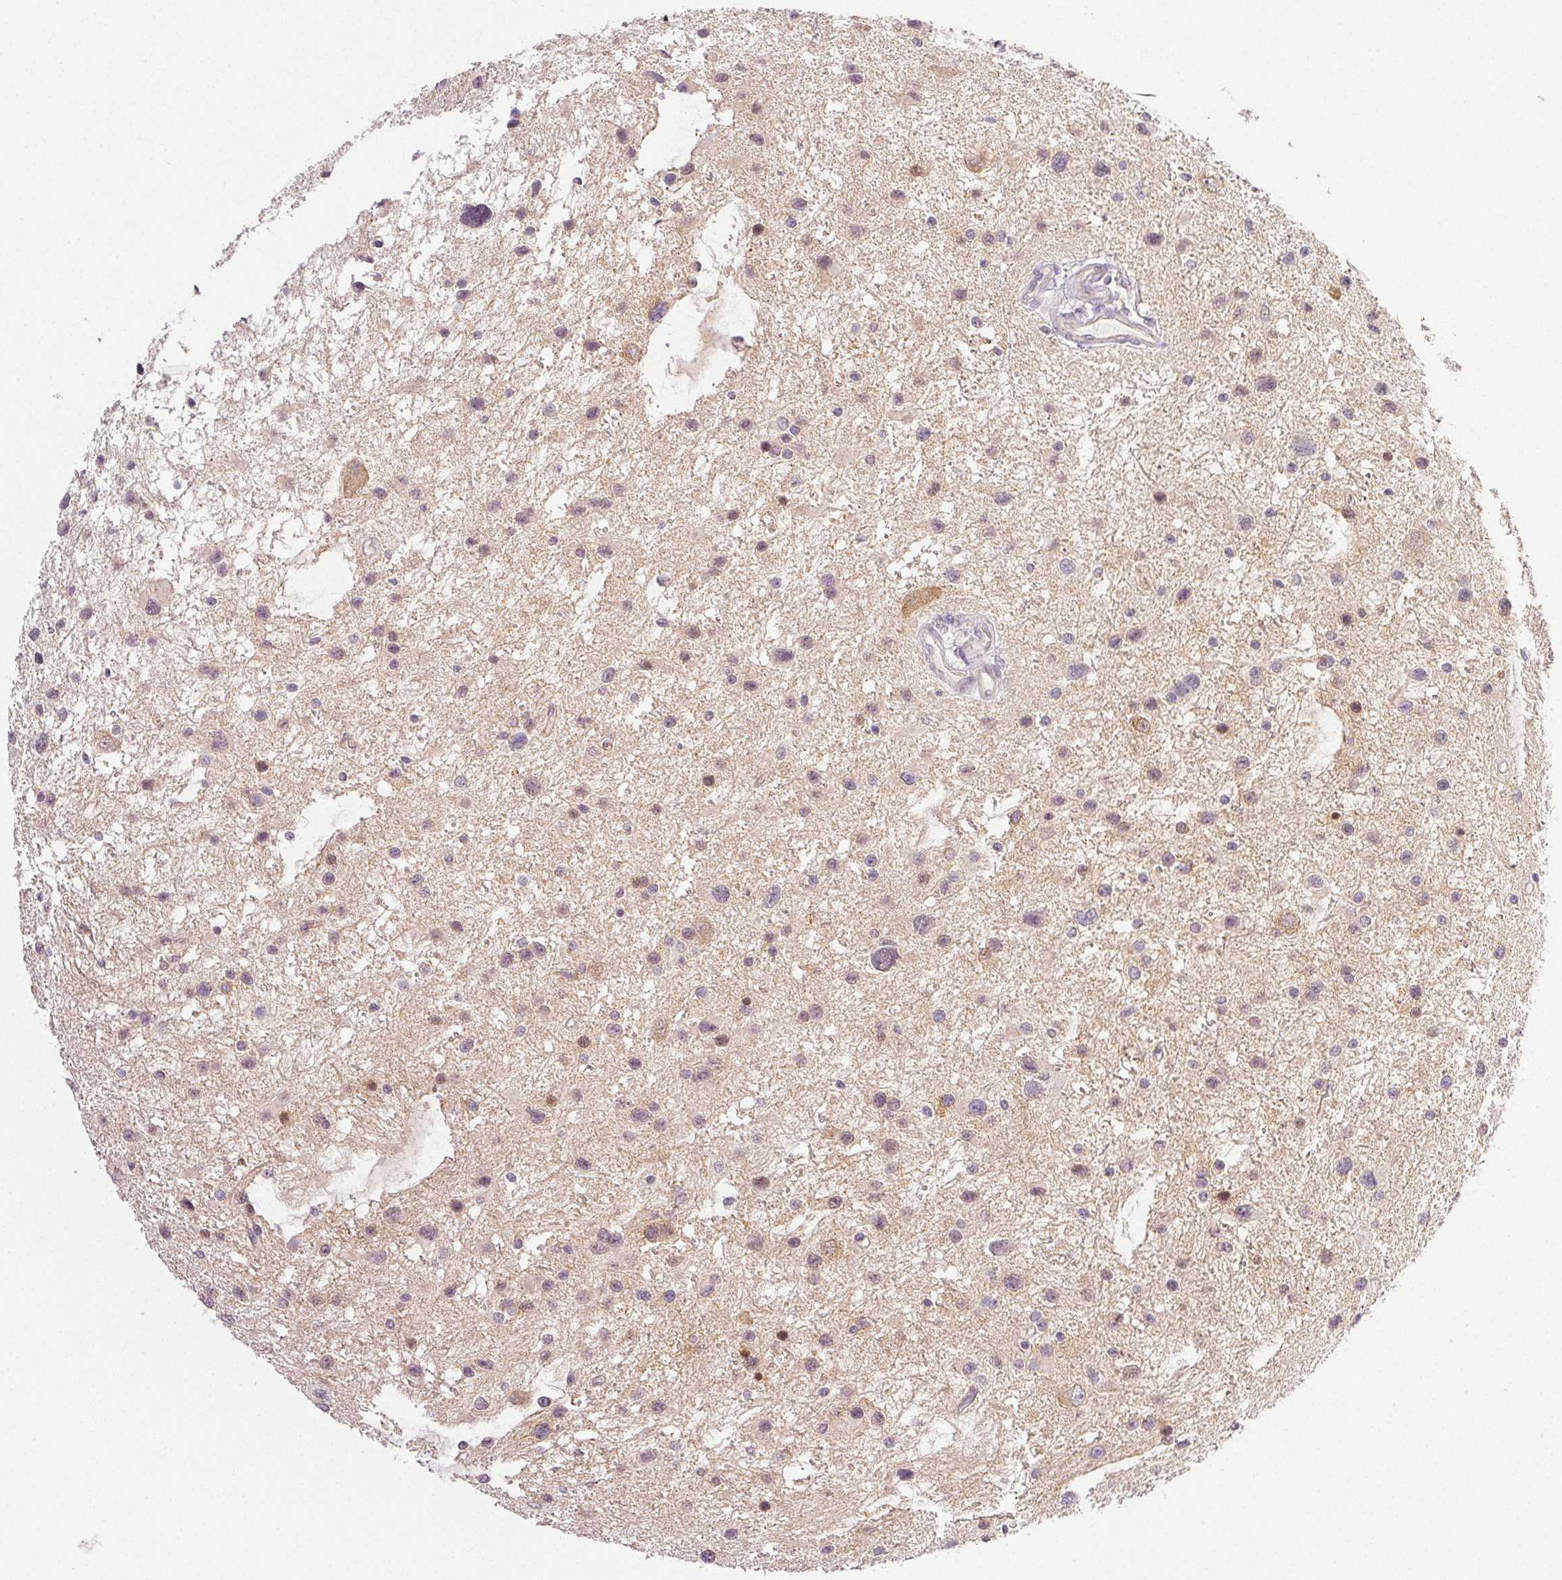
{"staining": {"intensity": "negative", "quantity": "none", "location": "none"}, "tissue": "glioma", "cell_type": "Tumor cells", "image_type": "cancer", "snomed": [{"axis": "morphology", "description": "Glioma, malignant, Low grade"}, {"axis": "topography", "description": "Brain"}], "caption": "This is an IHC photomicrograph of malignant glioma (low-grade). There is no staining in tumor cells.", "gene": "PLCB1", "patient": {"sex": "female", "age": 32}}